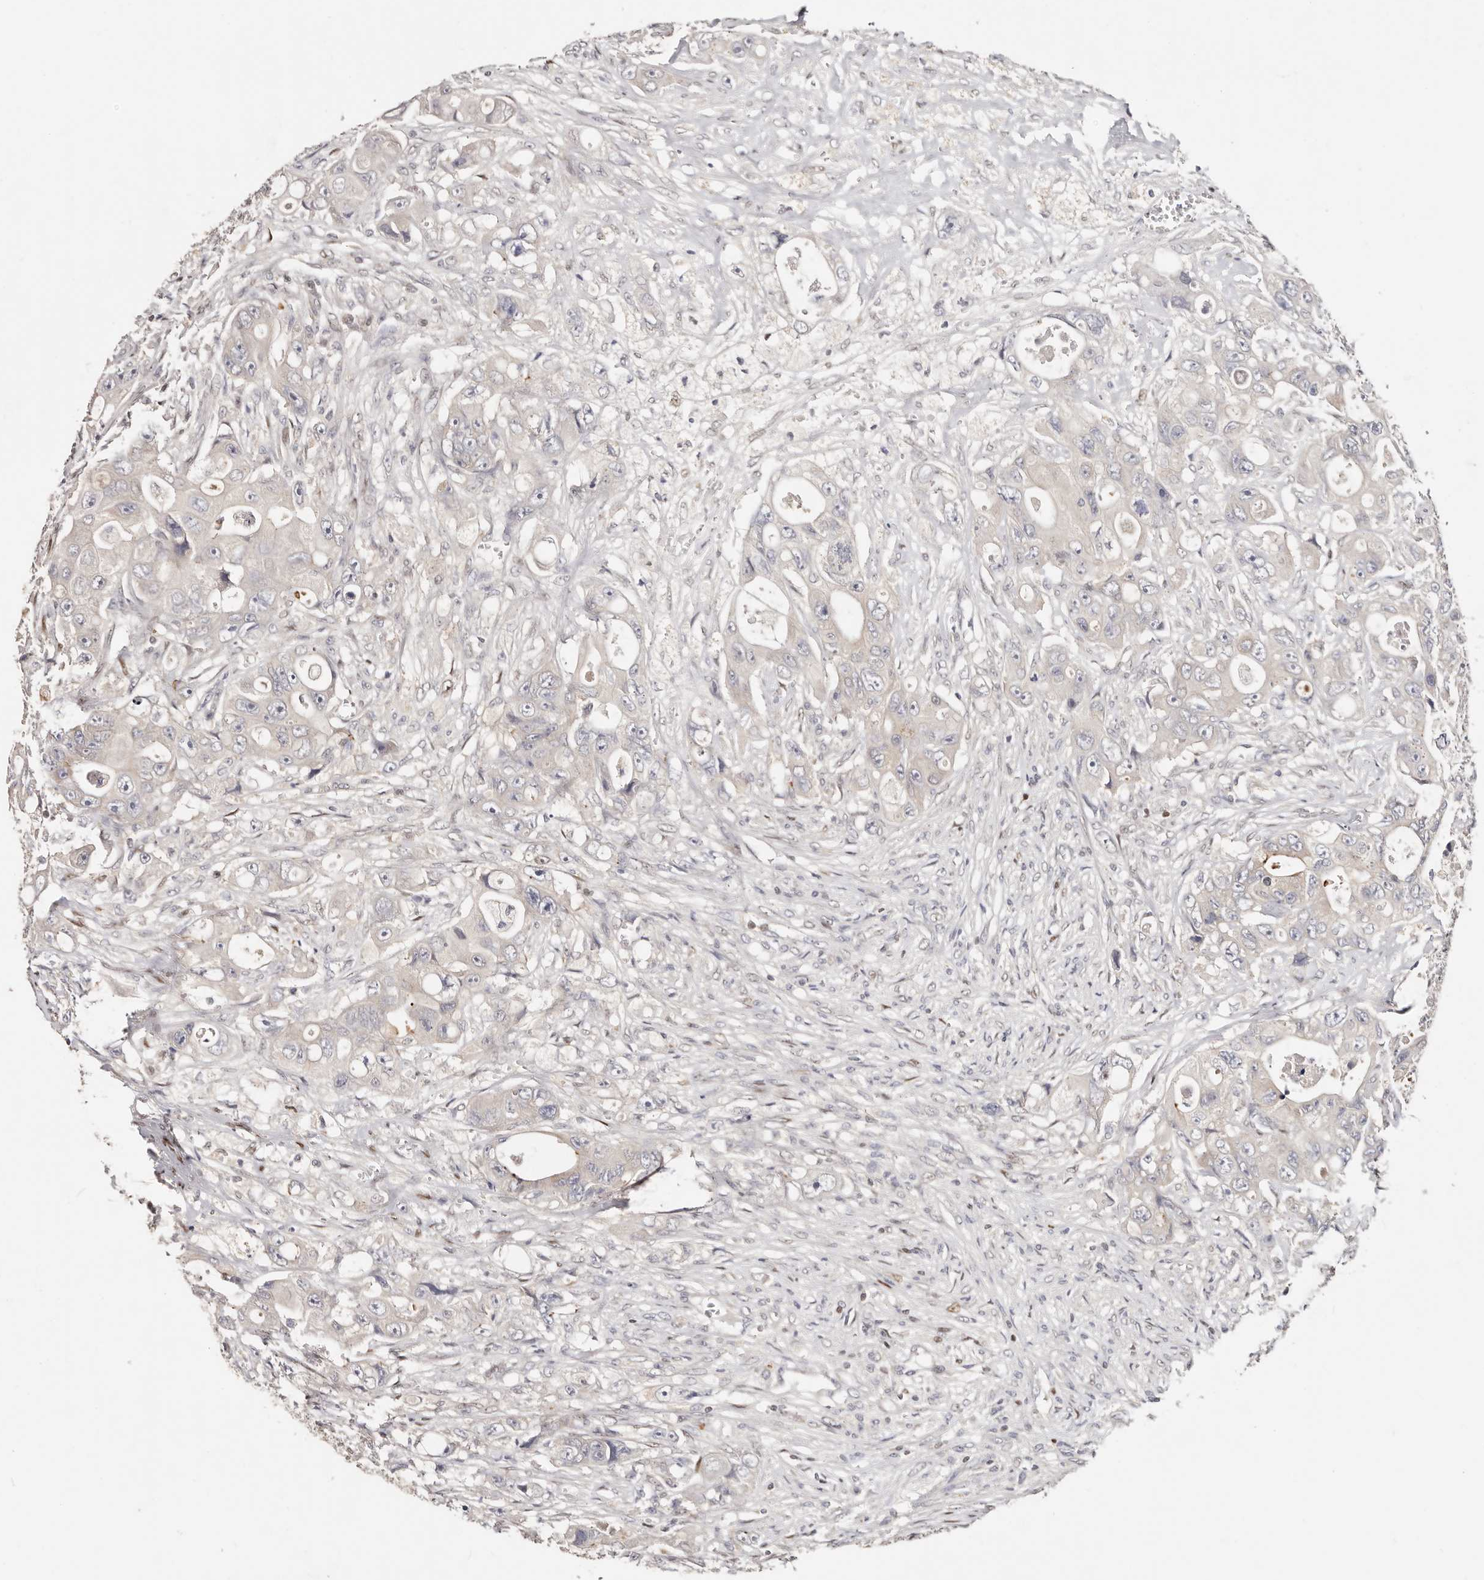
{"staining": {"intensity": "negative", "quantity": "none", "location": "none"}, "tissue": "colorectal cancer", "cell_type": "Tumor cells", "image_type": "cancer", "snomed": [{"axis": "morphology", "description": "Adenocarcinoma, NOS"}, {"axis": "topography", "description": "Colon"}], "caption": "Adenocarcinoma (colorectal) was stained to show a protein in brown. There is no significant expression in tumor cells. (Brightfield microscopy of DAB (3,3'-diaminobenzidine) immunohistochemistry at high magnification).", "gene": "IQGAP3", "patient": {"sex": "female", "age": 46}}